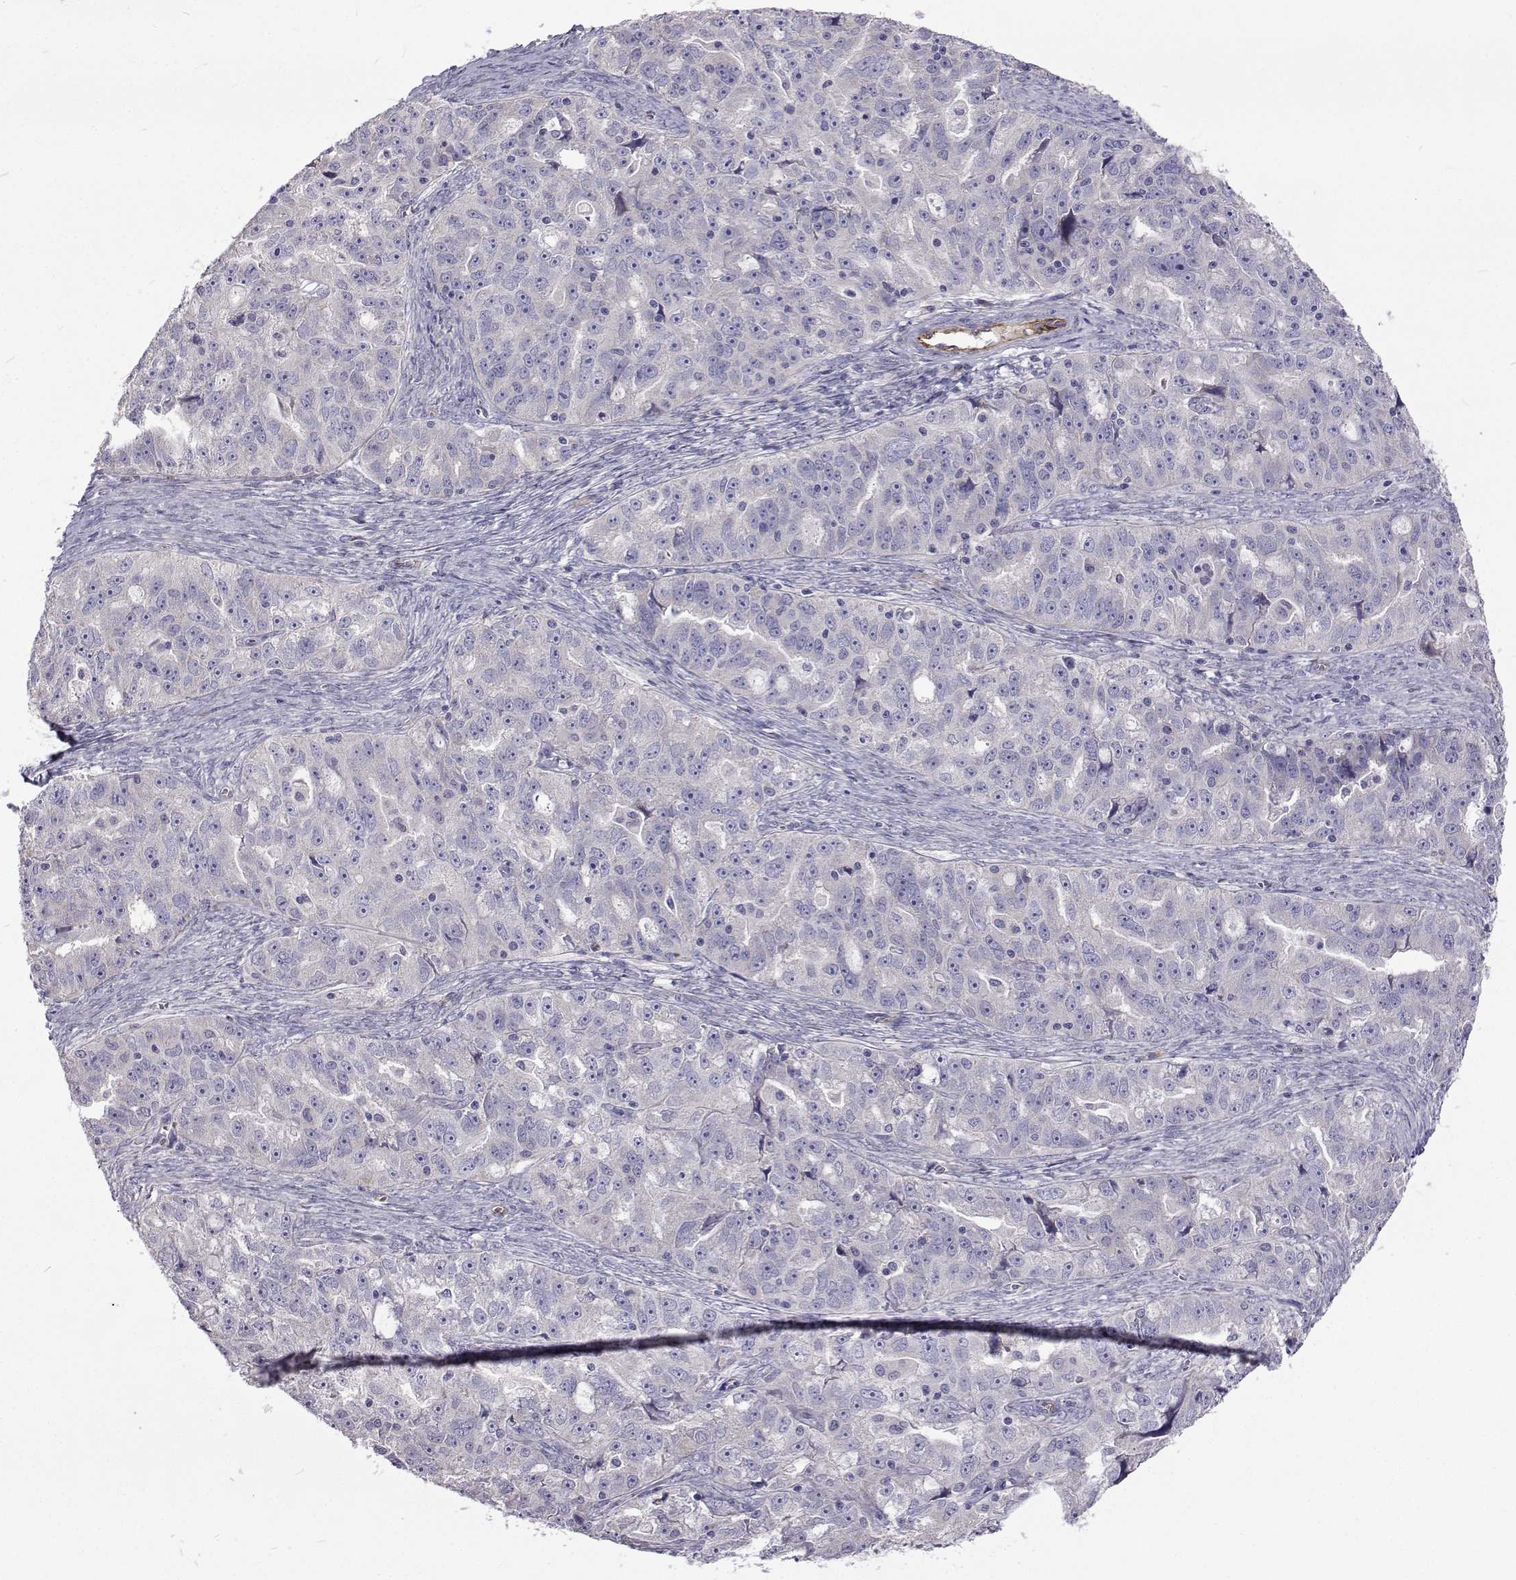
{"staining": {"intensity": "negative", "quantity": "none", "location": "none"}, "tissue": "ovarian cancer", "cell_type": "Tumor cells", "image_type": "cancer", "snomed": [{"axis": "morphology", "description": "Cystadenocarcinoma, serous, NOS"}, {"axis": "topography", "description": "Ovary"}], "caption": "High power microscopy micrograph of an immunohistochemistry photomicrograph of ovarian cancer (serous cystadenocarcinoma), revealing no significant staining in tumor cells. (DAB (3,3'-diaminobenzidine) immunohistochemistry with hematoxylin counter stain).", "gene": "NPR3", "patient": {"sex": "female", "age": 51}}